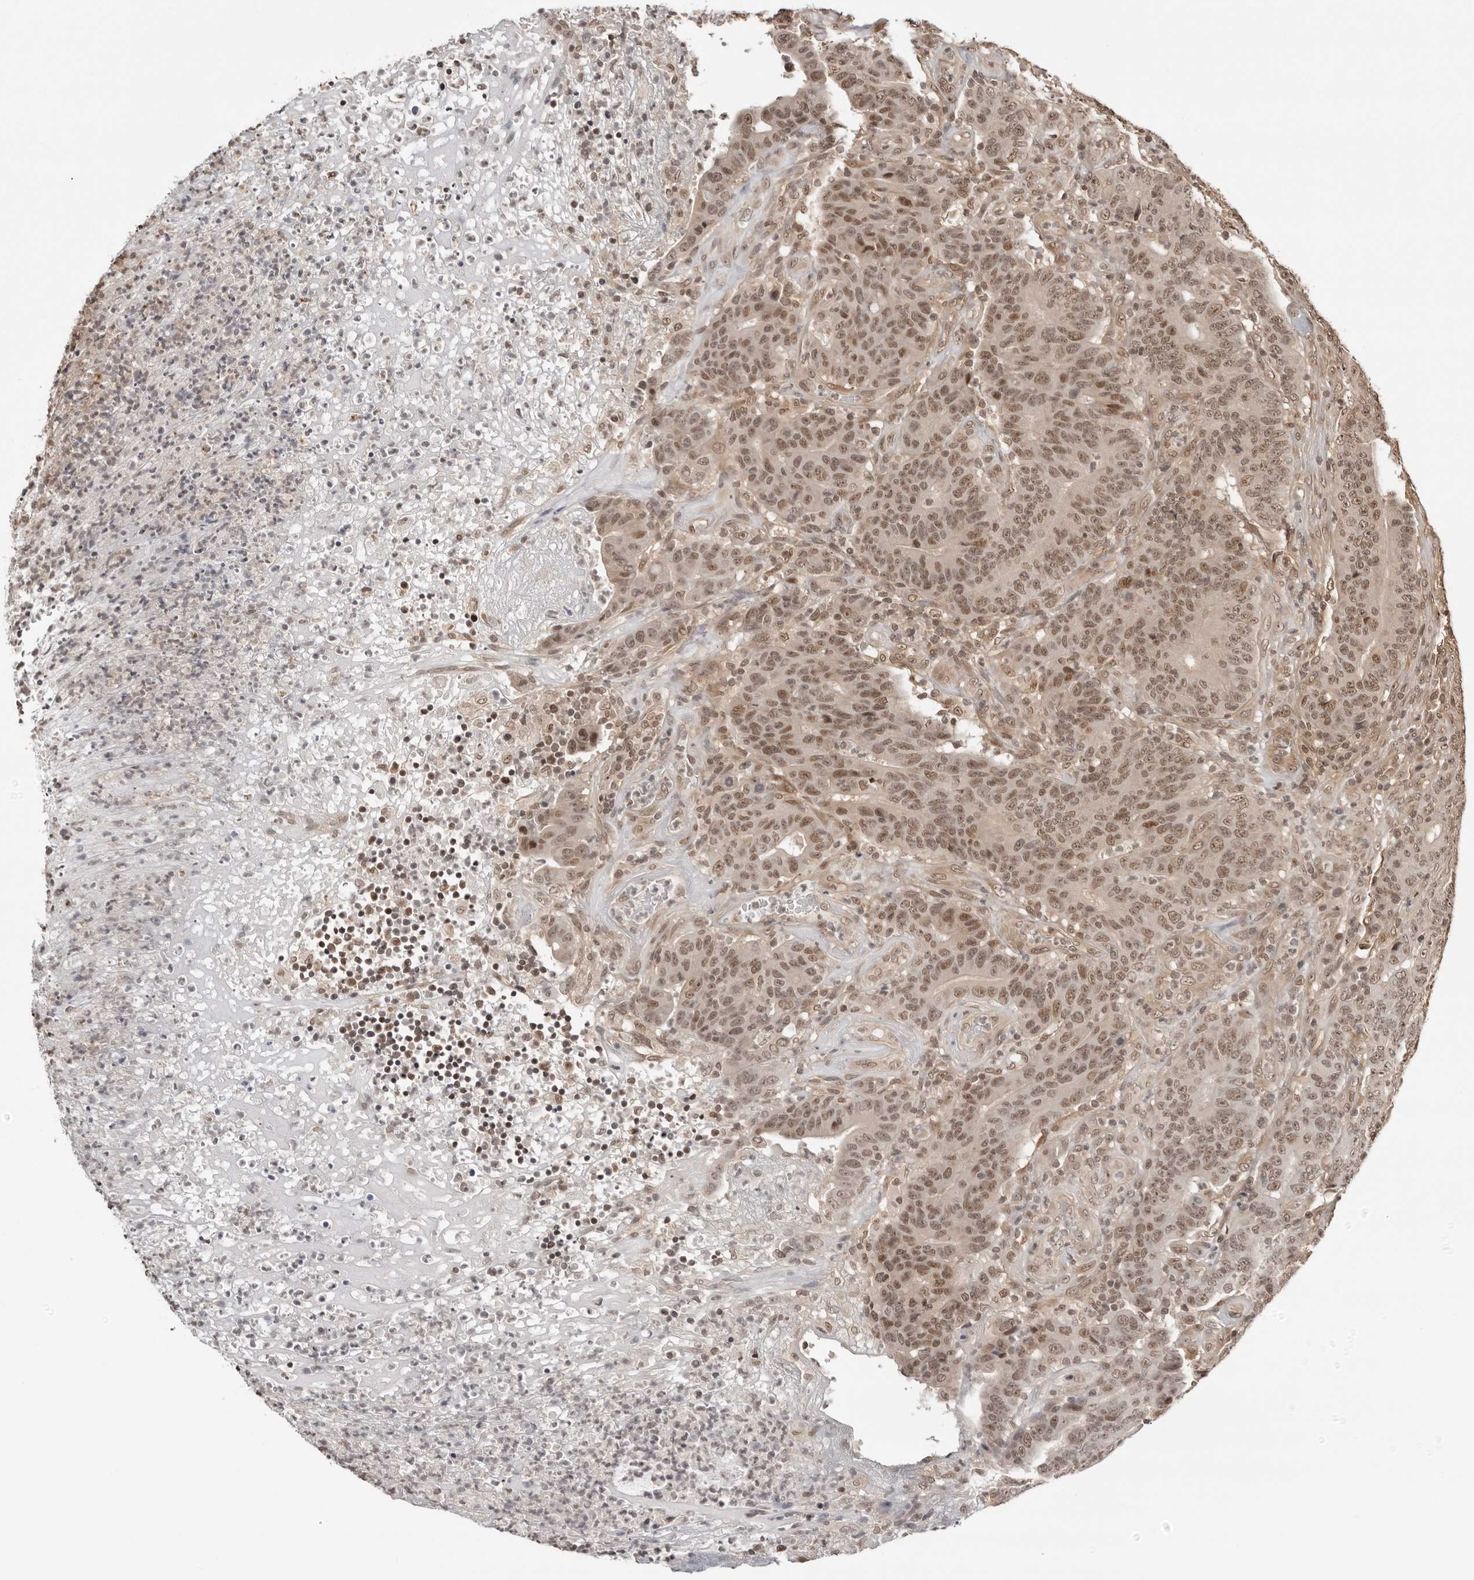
{"staining": {"intensity": "moderate", "quantity": ">75%", "location": "nuclear"}, "tissue": "colorectal cancer", "cell_type": "Tumor cells", "image_type": "cancer", "snomed": [{"axis": "morphology", "description": "Normal tissue, NOS"}, {"axis": "morphology", "description": "Adenocarcinoma, NOS"}, {"axis": "topography", "description": "Colon"}], "caption": "Tumor cells display moderate nuclear expression in about >75% of cells in adenocarcinoma (colorectal). Nuclei are stained in blue.", "gene": "SDE2", "patient": {"sex": "female", "age": 75}}